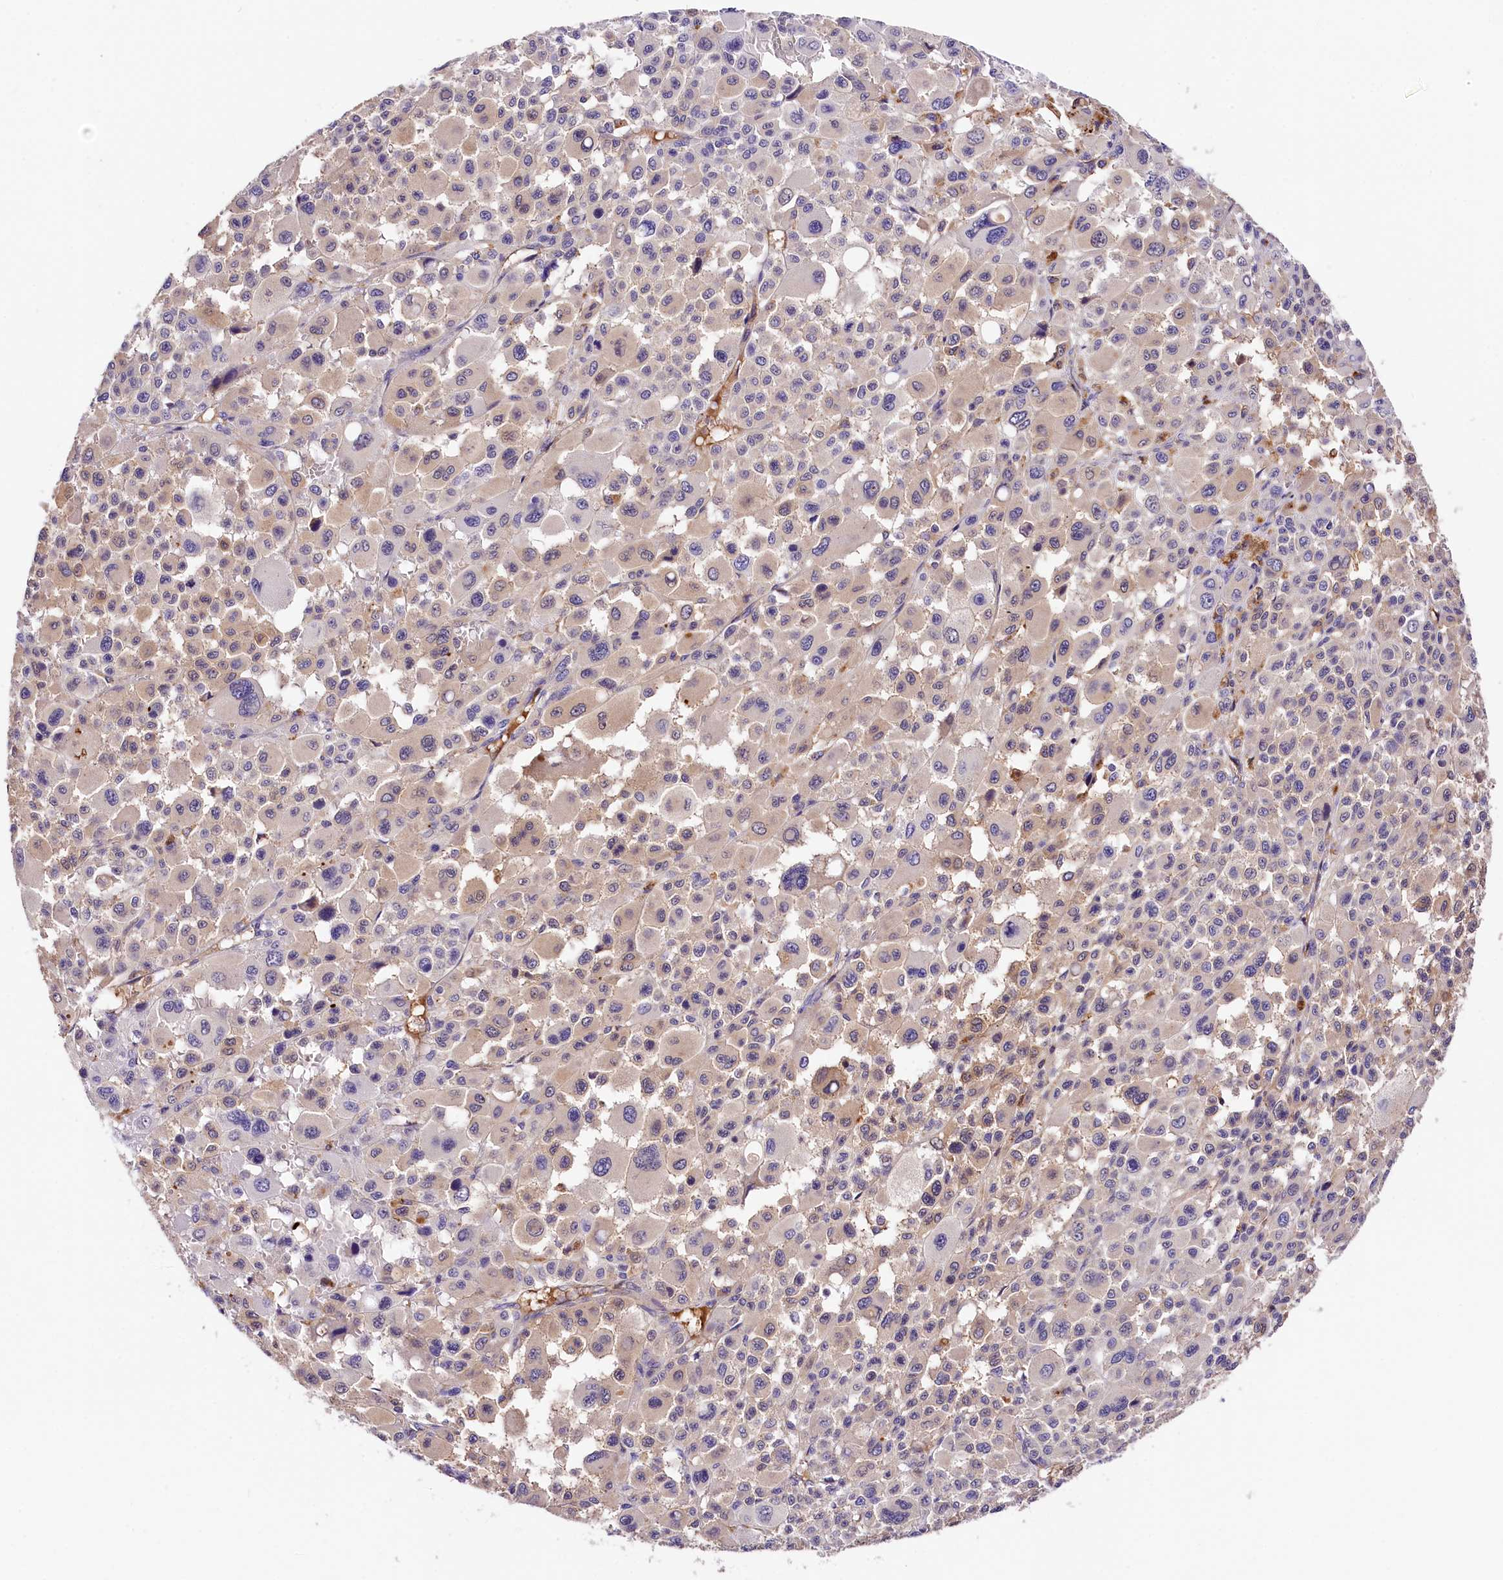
{"staining": {"intensity": "weak", "quantity": "<25%", "location": "cytoplasmic/membranous"}, "tissue": "melanoma", "cell_type": "Tumor cells", "image_type": "cancer", "snomed": [{"axis": "morphology", "description": "Malignant melanoma, Metastatic site"}, {"axis": "topography", "description": "Skin"}], "caption": "The immunohistochemistry histopathology image has no significant staining in tumor cells of malignant melanoma (metastatic site) tissue. (Stains: DAB (3,3'-diaminobenzidine) immunohistochemistry (IHC) with hematoxylin counter stain, Microscopy: brightfield microscopy at high magnification).", "gene": "ARMC6", "patient": {"sex": "female", "age": 74}}